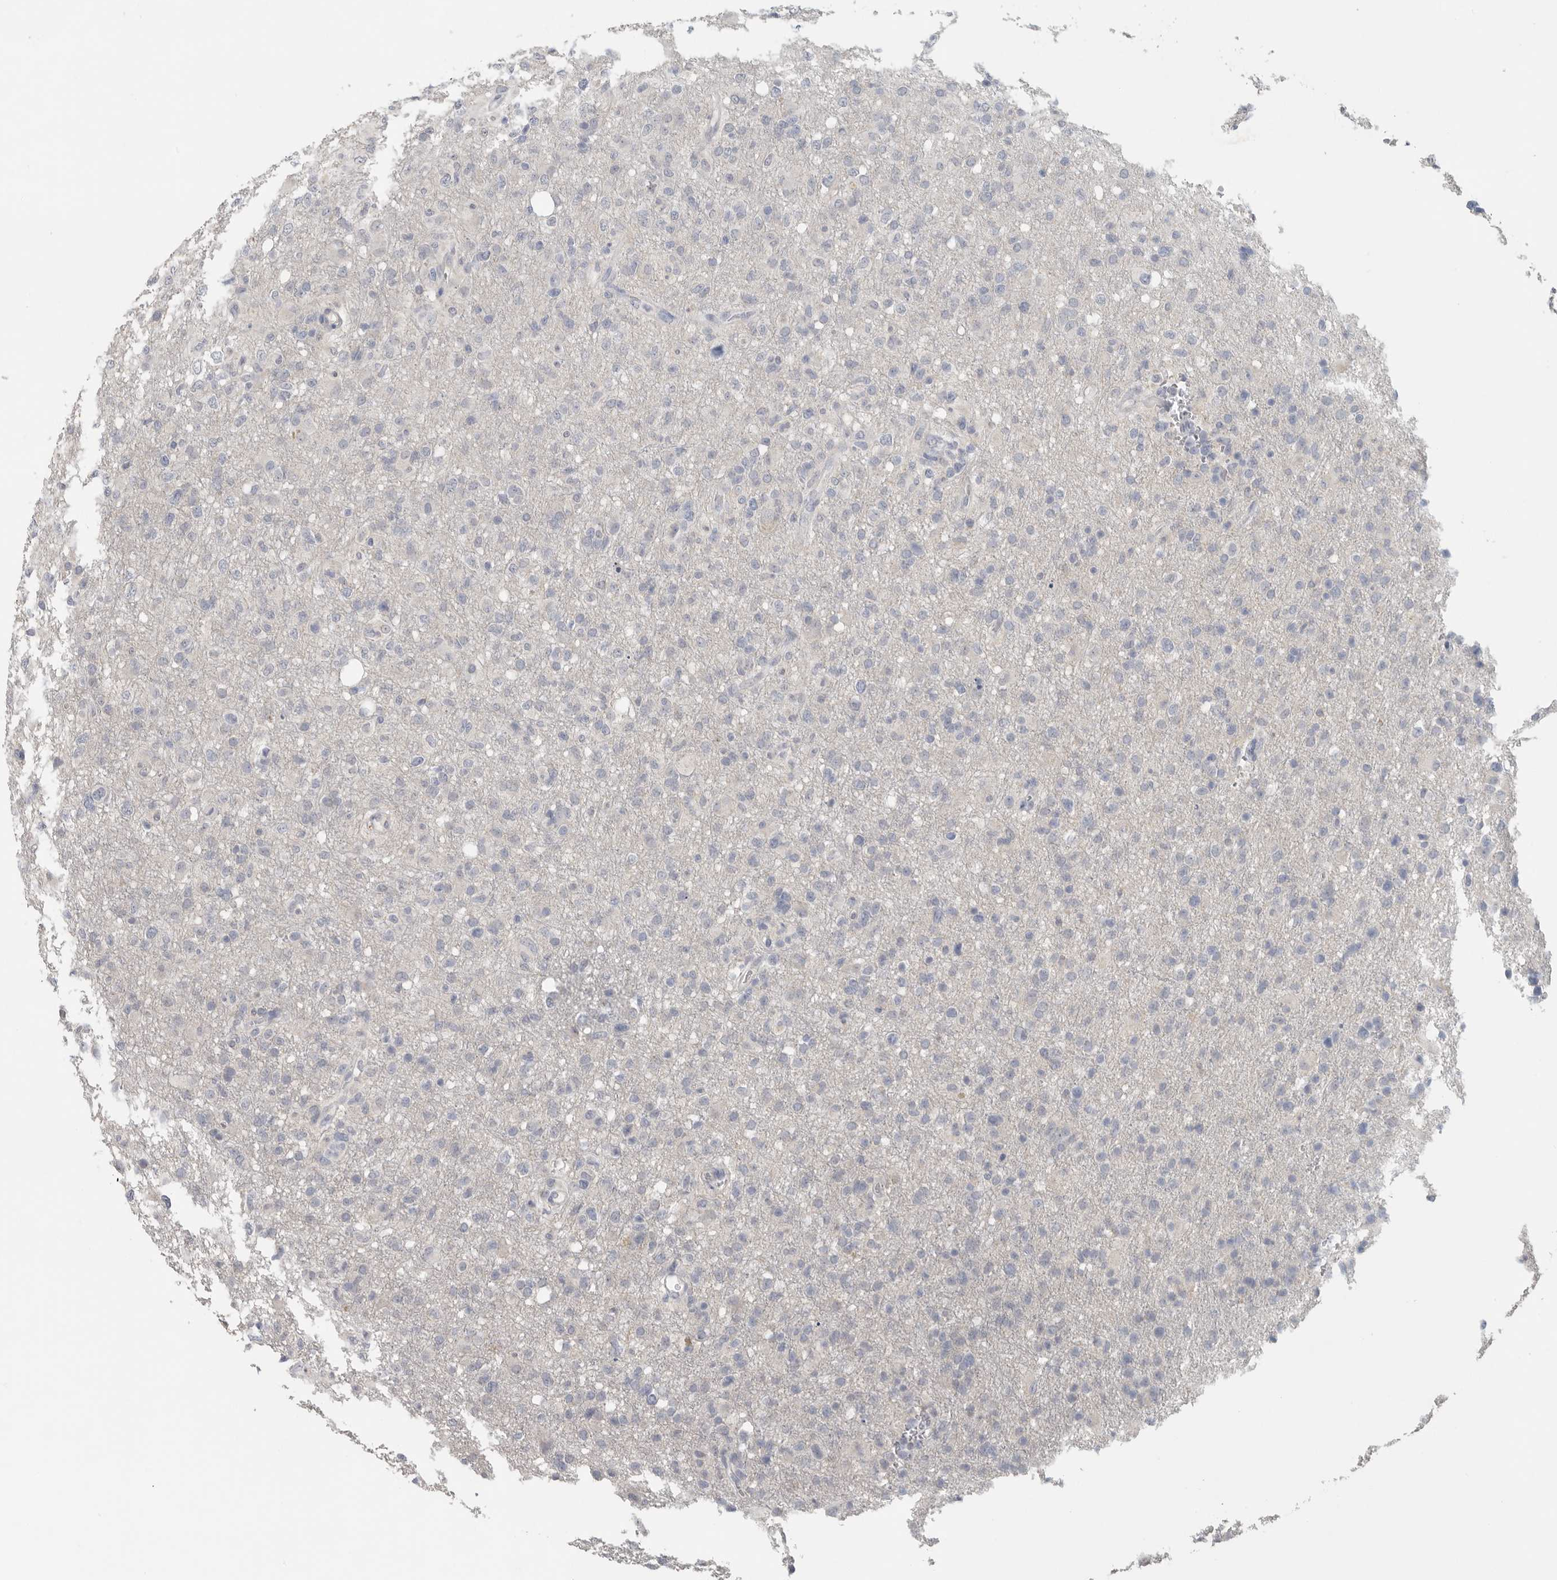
{"staining": {"intensity": "negative", "quantity": "none", "location": "none"}, "tissue": "glioma", "cell_type": "Tumor cells", "image_type": "cancer", "snomed": [{"axis": "morphology", "description": "Glioma, malignant, High grade"}, {"axis": "topography", "description": "Brain"}], "caption": "This is an IHC micrograph of malignant glioma (high-grade). There is no staining in tumor cells.", "gene": "REG4", "patient": {"sex": "female", "age": 57}}